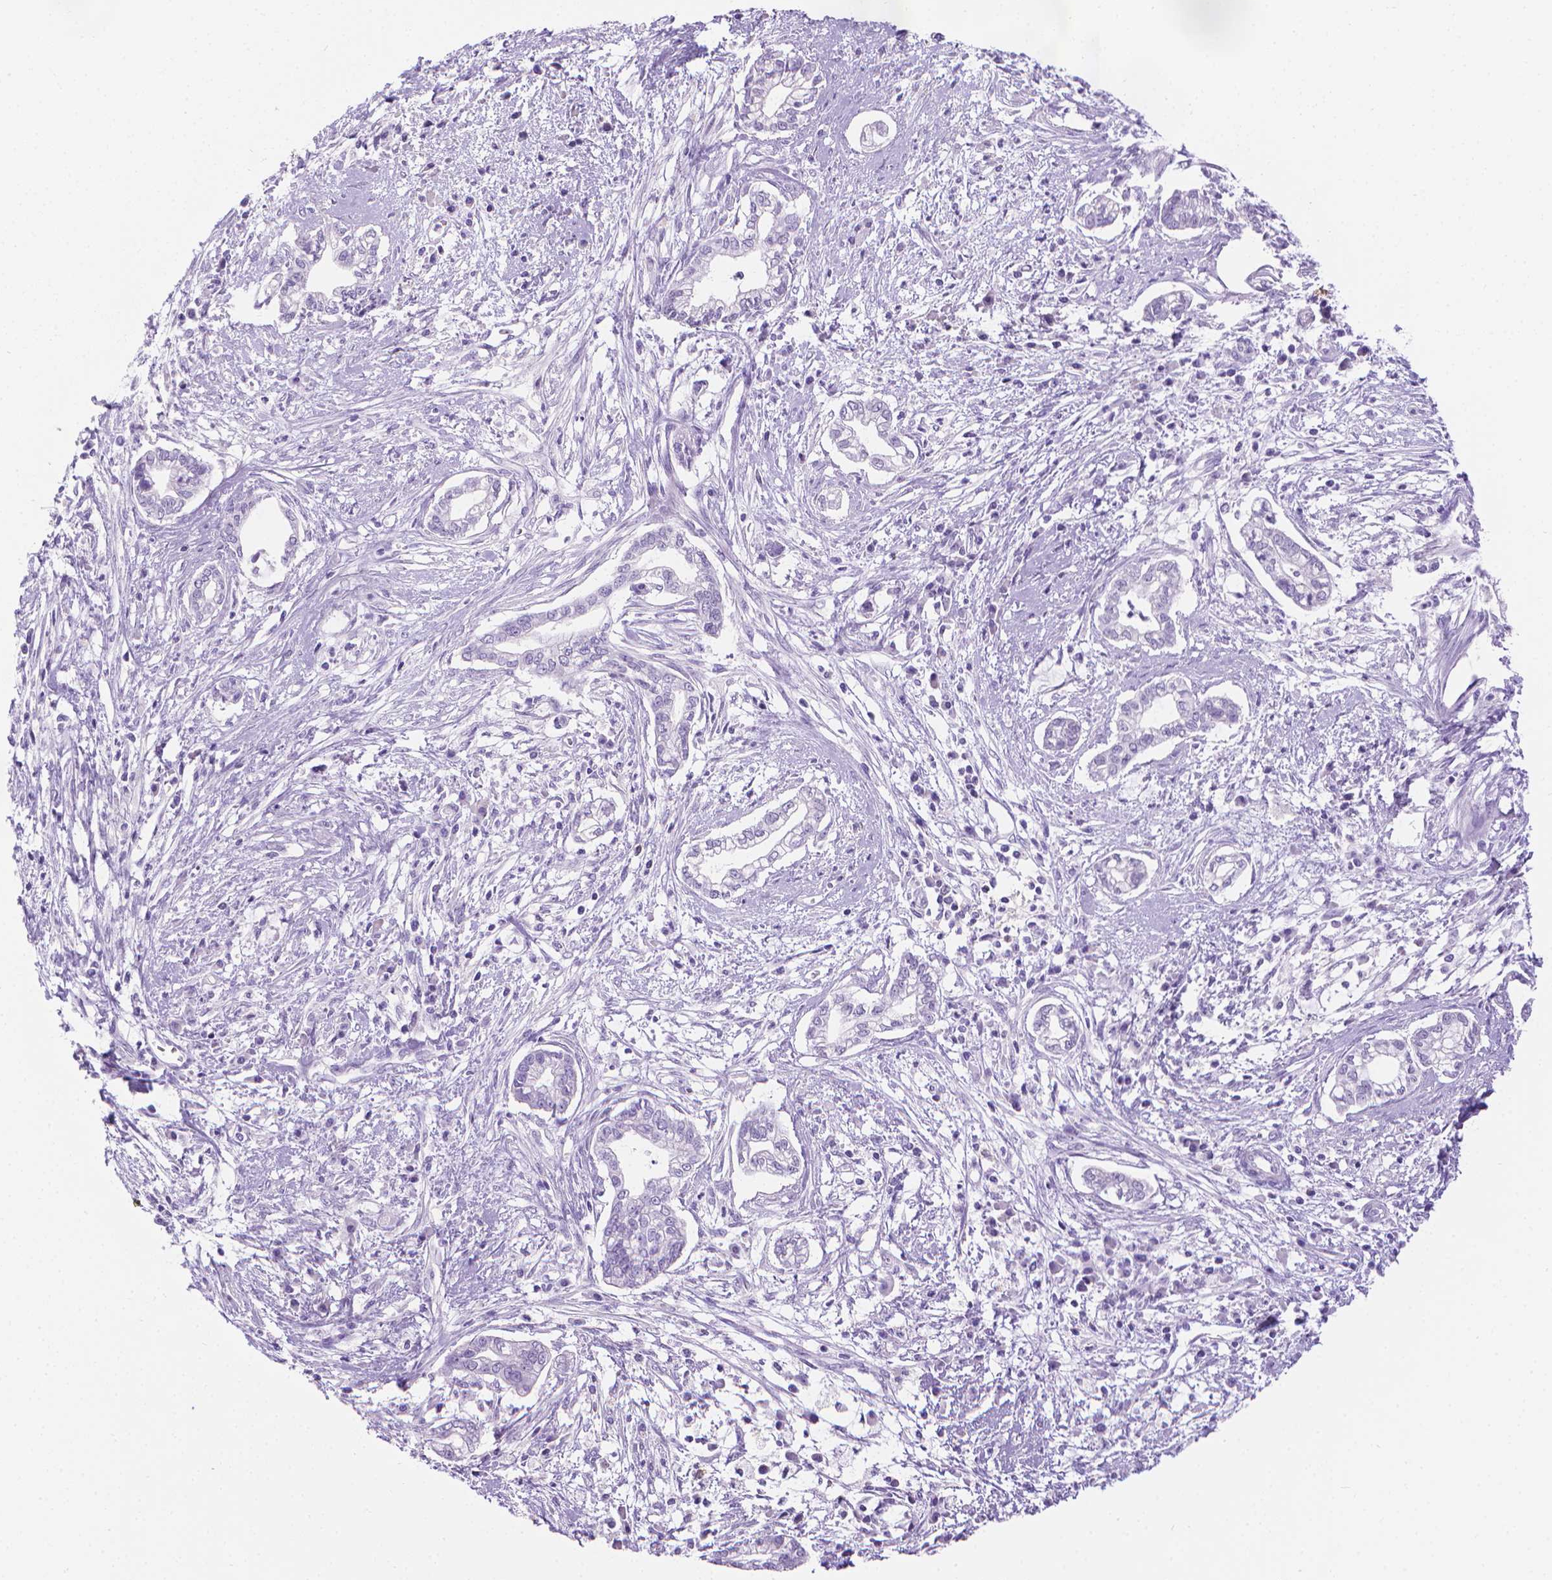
{"staining": {"intensity": "negative", "quantity": "none", "location": "none"}, "tissue": "cervical cancer", "cell_type": "Tumor cells", "image_type": "cancer", "snomed": [{"axis": "morphology", "description": "Adenocarcinoma, NOS"}, {"axis": "topography", "description": "Cervix"}], "caption": "This is a histopathology image of IHC staining of cervical cancer, which shows no positivity in tumor cells.", "gene": "SPAG6", "patient": {"sex": "female", "age": 62}}